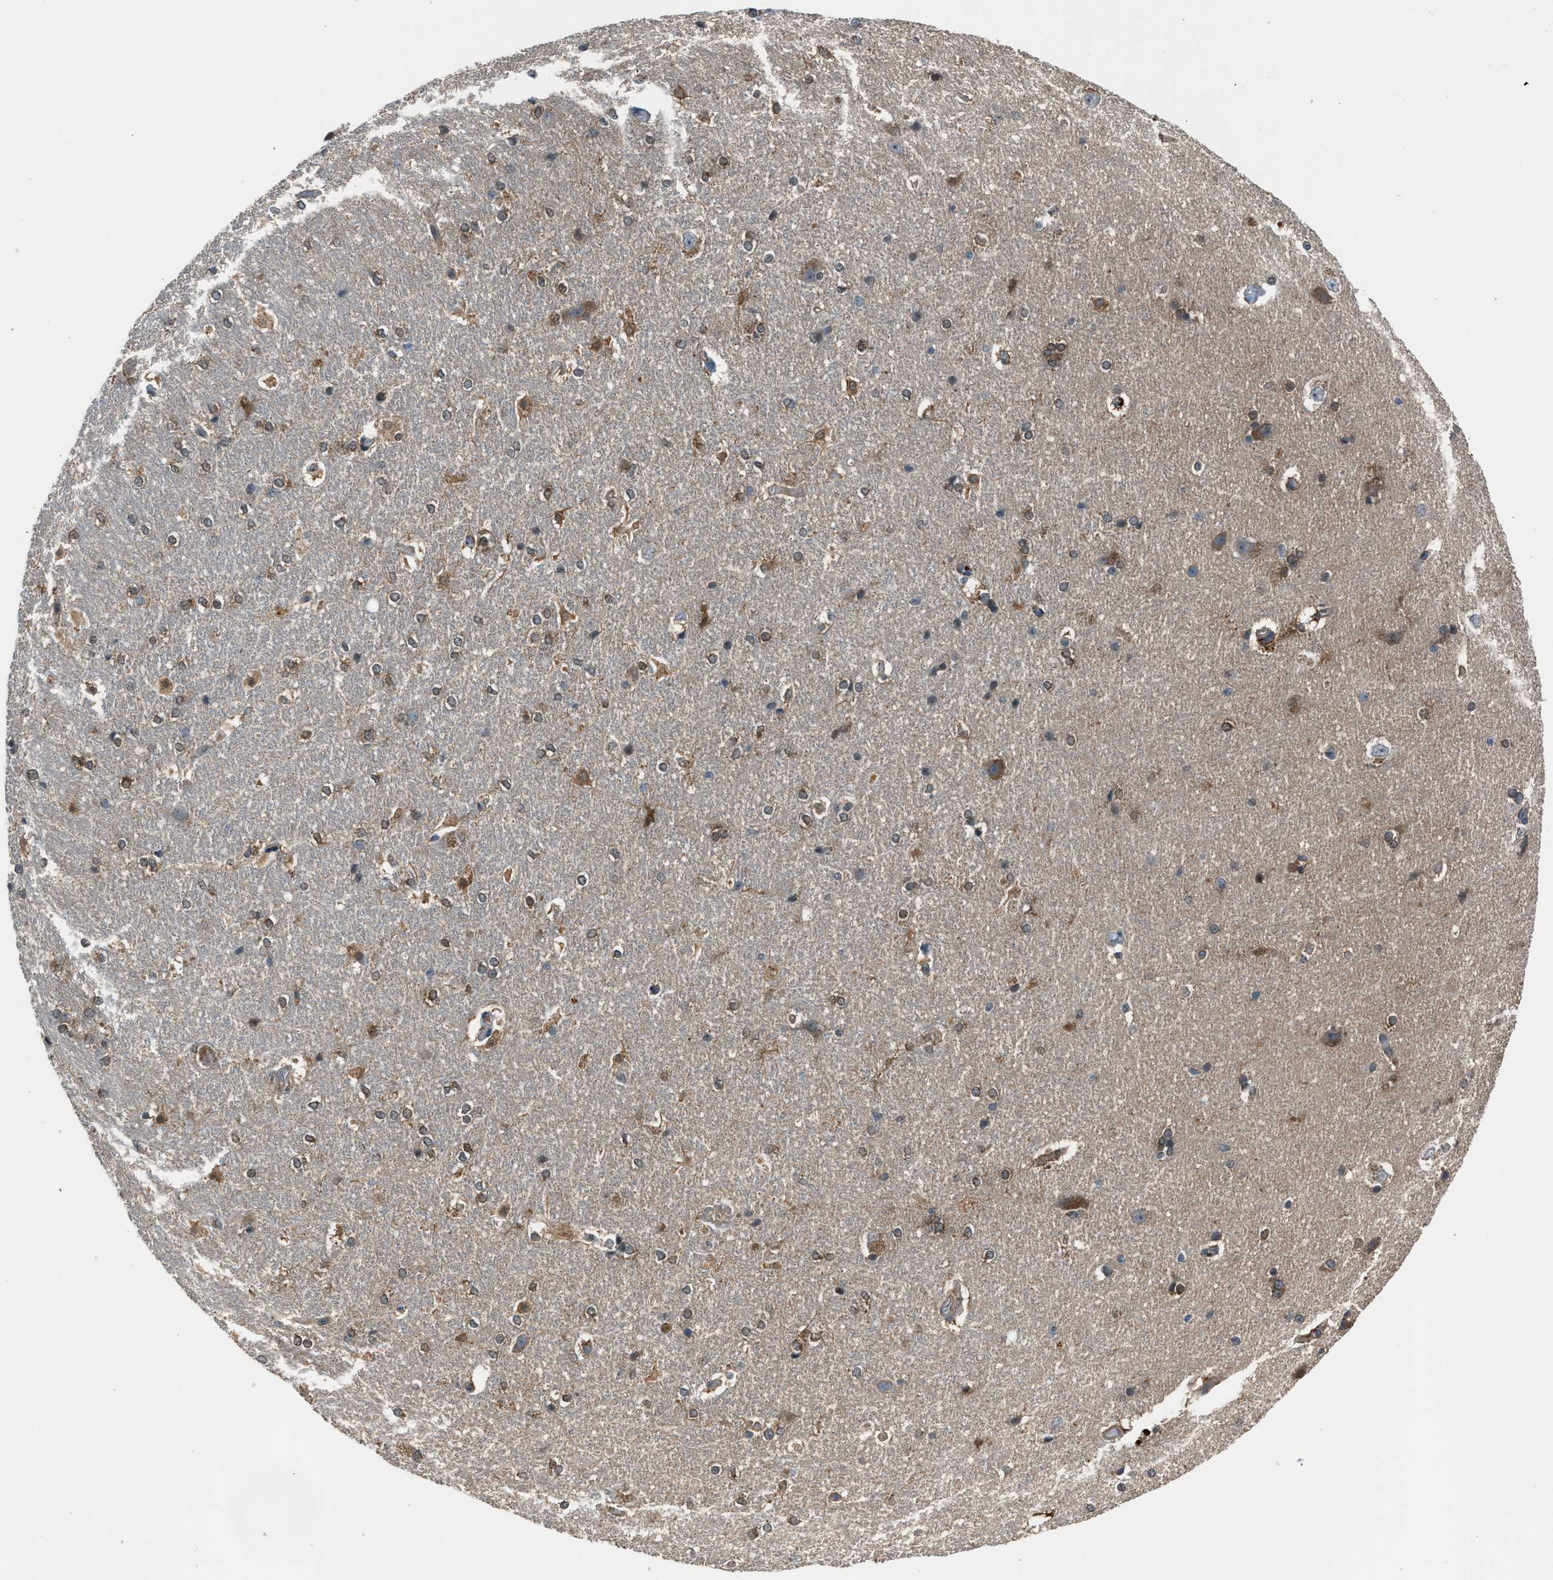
{"staining": {"intensity": "moderate", "quantity": ">75%", "location": "cytoplasmic/membranous,nuclear"}, "tissue": "hippocampus", "cell_type": "Glial cells", "image_type": "normal", "snomed": [{"axis": "morphology", "description": "Normal tissue, NOS"}, {"axis": "topography", "description": "Hippocampus"}], "caption": "Brown immunohistochemical staining in benign hippocampus reveals moderate cytoplasmic/membranous,nuclear staining in approximately >75% of glial cells. The staining was performed using DAB (3,3'-diaminobenzidine), with brown indicating positive protein expression. Nuclei are stained blue with hematoxylin.", "gene": "LMLN", "patient": {"sex": "female", "age": 19}}